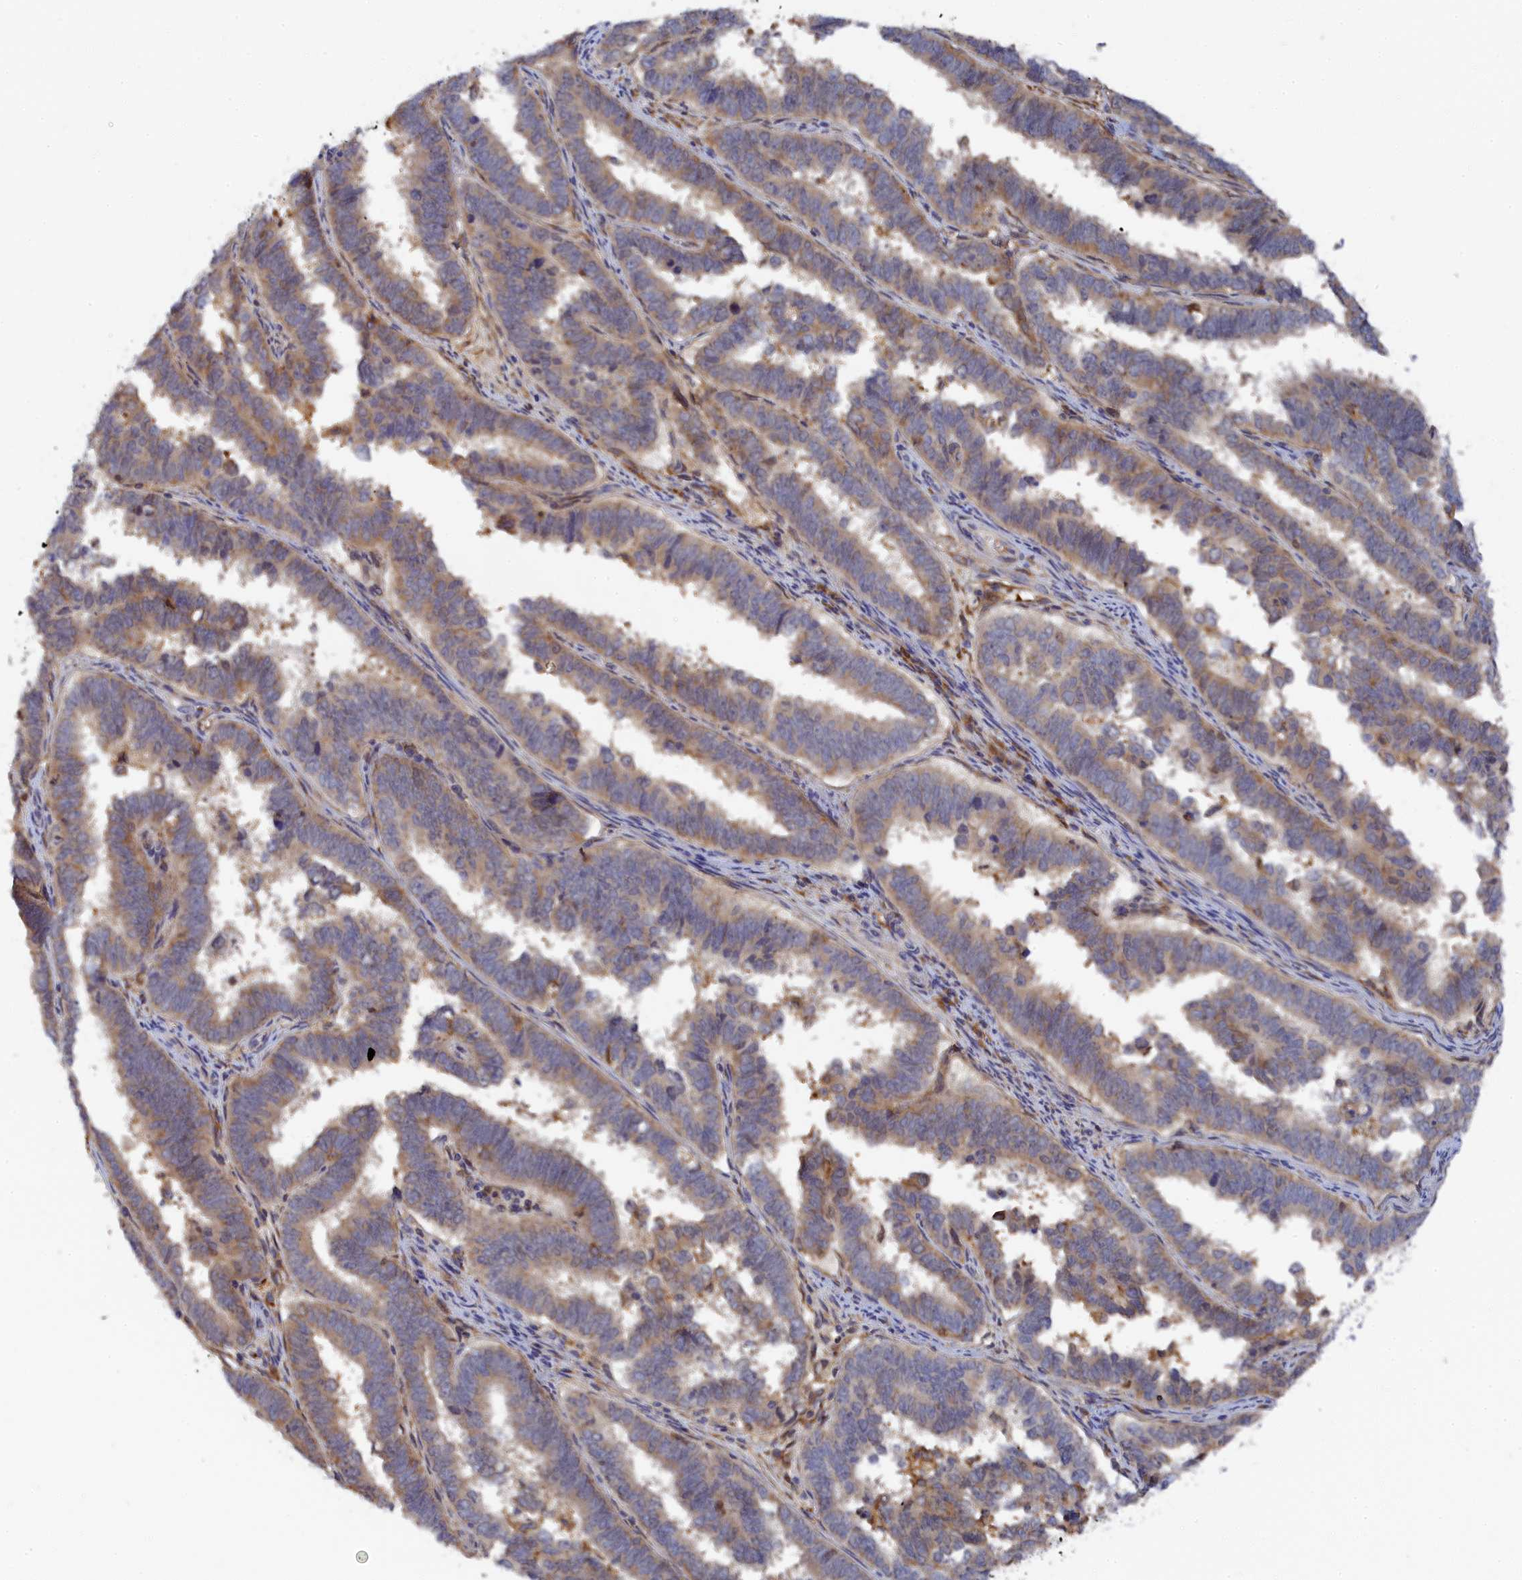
{"staining": {"intensity": "moderate", "quantity": "25%-75%", "location": "cytoplasmic/membranous"}, "tissue": "endometrial cancer", "cell_type": "Tumor cells", "image_type": "cancer", "snomed": [{"axis": "morphology", "description": "Adenocarcinoma, NOS"}, {"axis": "topography", "description": "Endometrium"}], "caption": "This is a photomicrograph of immunohistochemistry staining of endometrial cancer, which shows moderate staining in the cytoplasmic/membranous of tumor cells.", "gene": "SPATA5L1", "patient": {"sex": "female", "age": 75}}